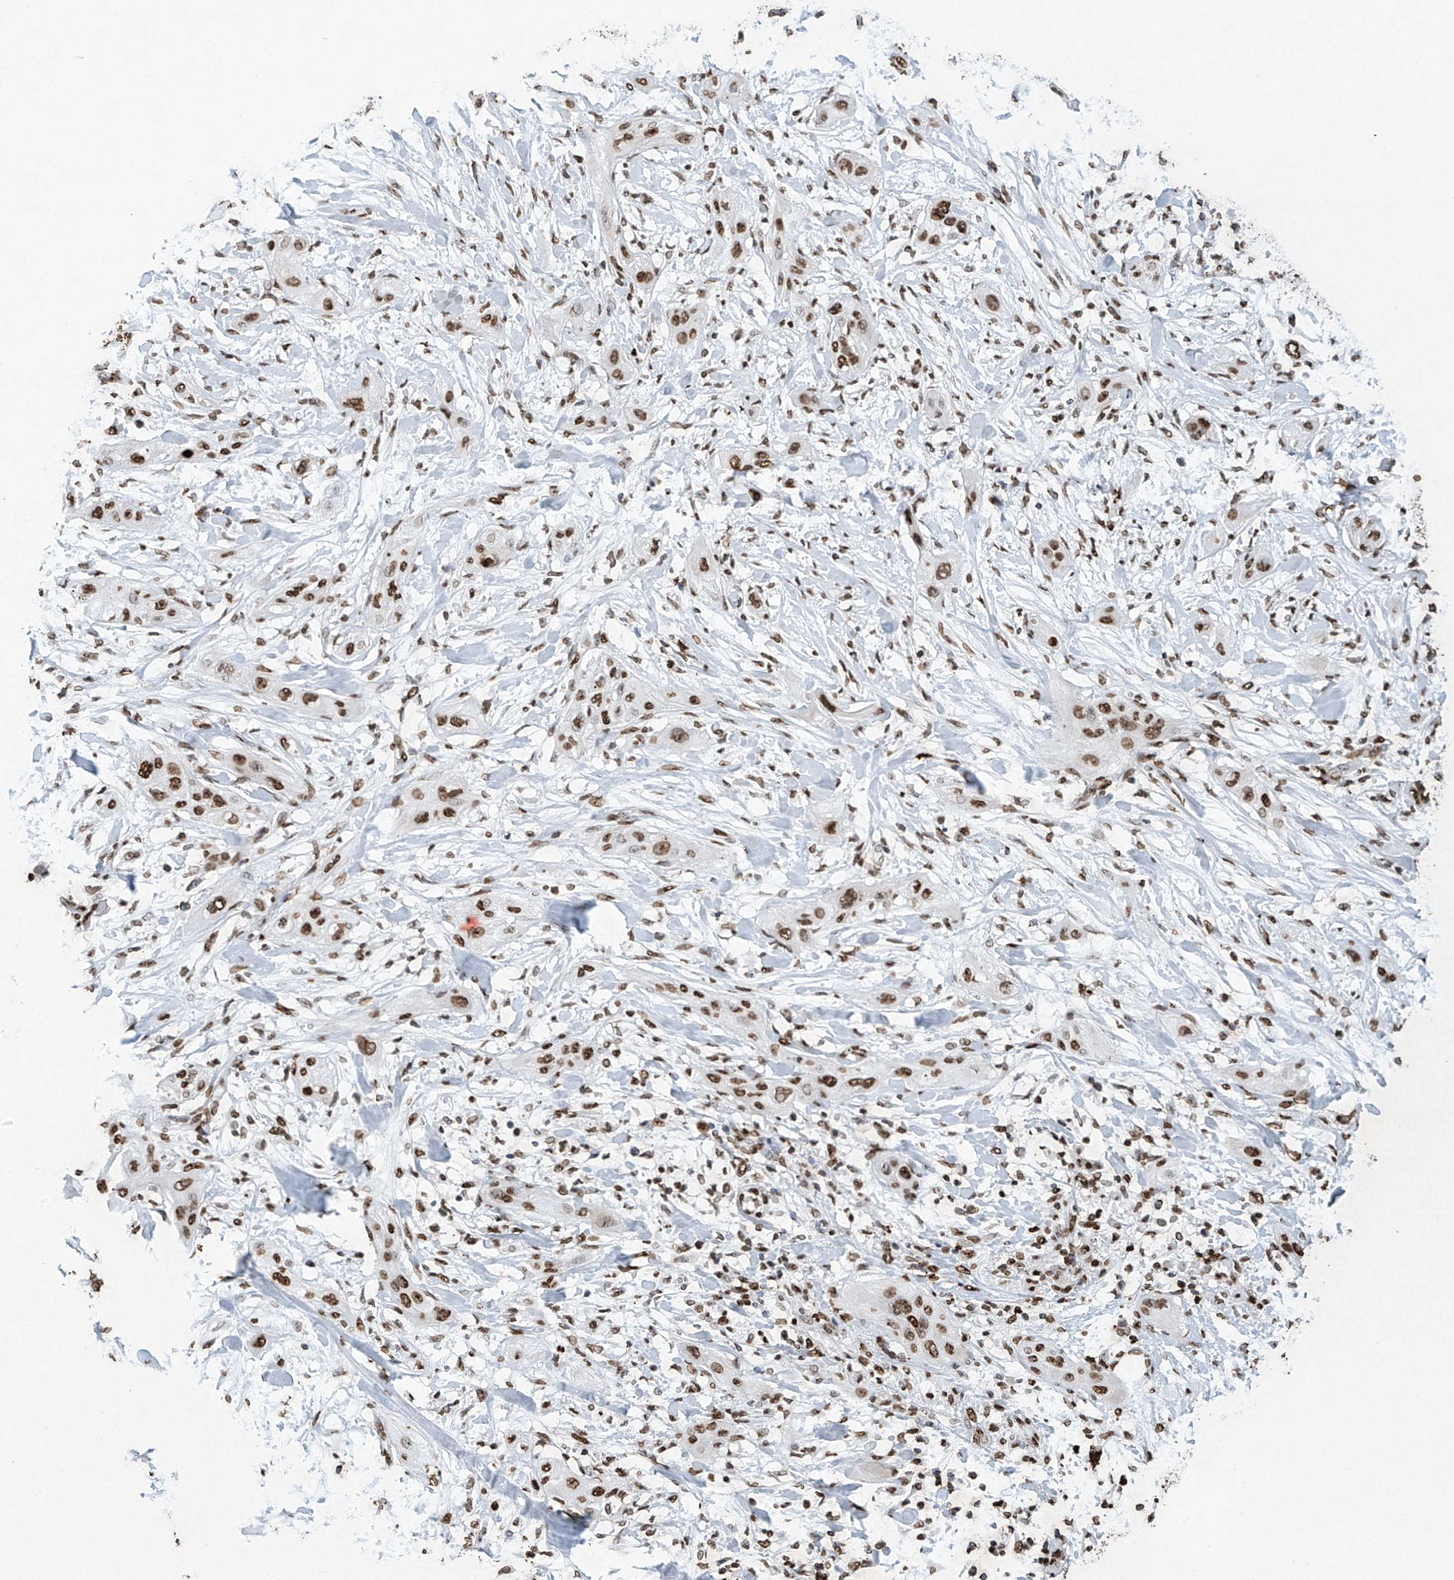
{"staining": {"intensity": "moderate", "quantity": ">75%", "location": "nuclear"}, "tissue": "lung cancer", "cell_type": "Tumor cells", "image_type": "cancer", "snomed": [{"axis": "morphology", "description": "Squamous cell carcinoma, NOS"}, {"axis": "topography", "description": "Lung"}], "caption": "Immunohistochemistry (DAB) staining of lung cancer (squamous cell carcinoma) displays moderate nuclear protein staining in approximately >75% of tumor cells.", "gene": "H3-3A", "patient": {"sex": "female", "age": 47}}